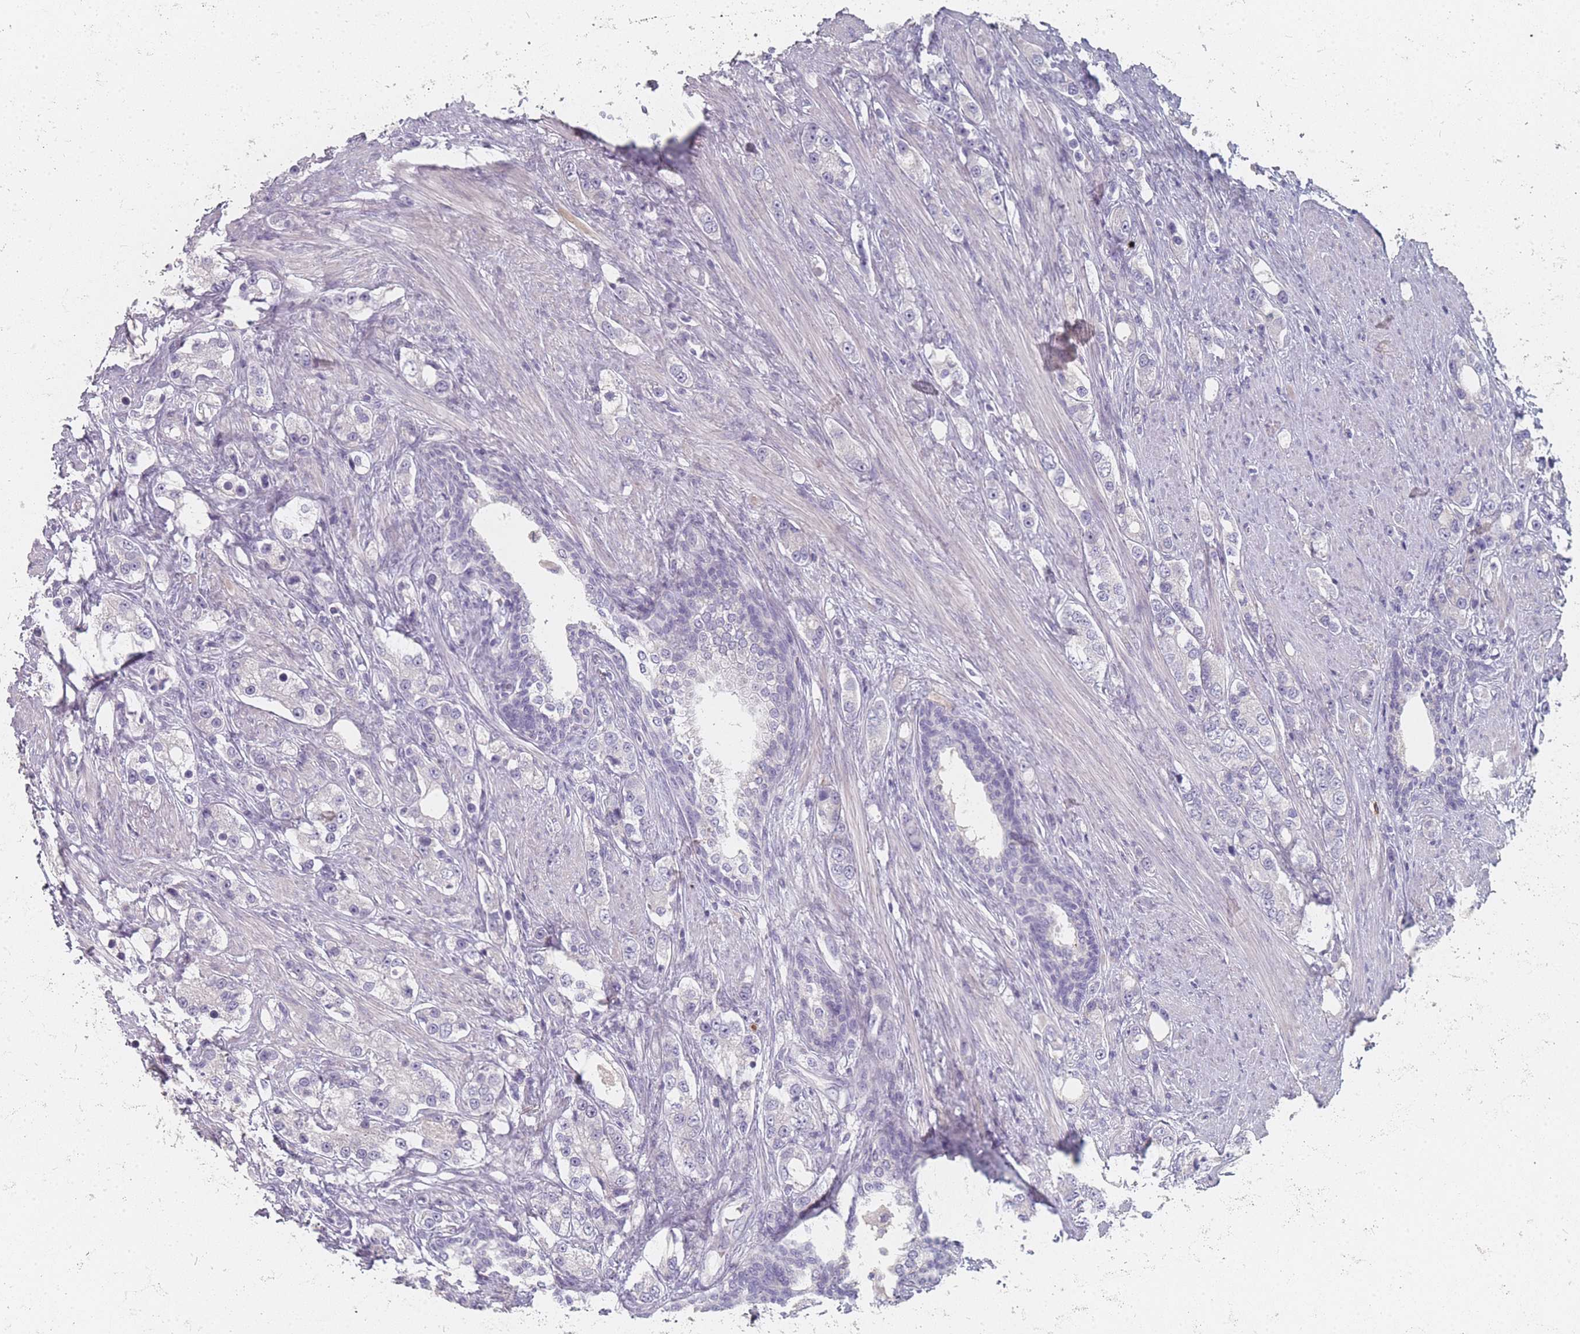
{"staining": {"intensity": "negative", "quantity": "none", "location": "none"}, "tissue": "prostate cancer", "cell_type": "Tumor cells", "image_type": "cancer", "snomed": [{"axis": "morphology", "description": "Adenocarcinoma, High grade"}, {"axis": "topography", "description": "Prostate"}], "caption": "A histopathology image of prostate cancer stained for a protein exhibits no brown staining in tumor cells. Nuclei are stained in blue.", "gene": "SLC35E4", "patient": {"sex": "male", "age": 63}}